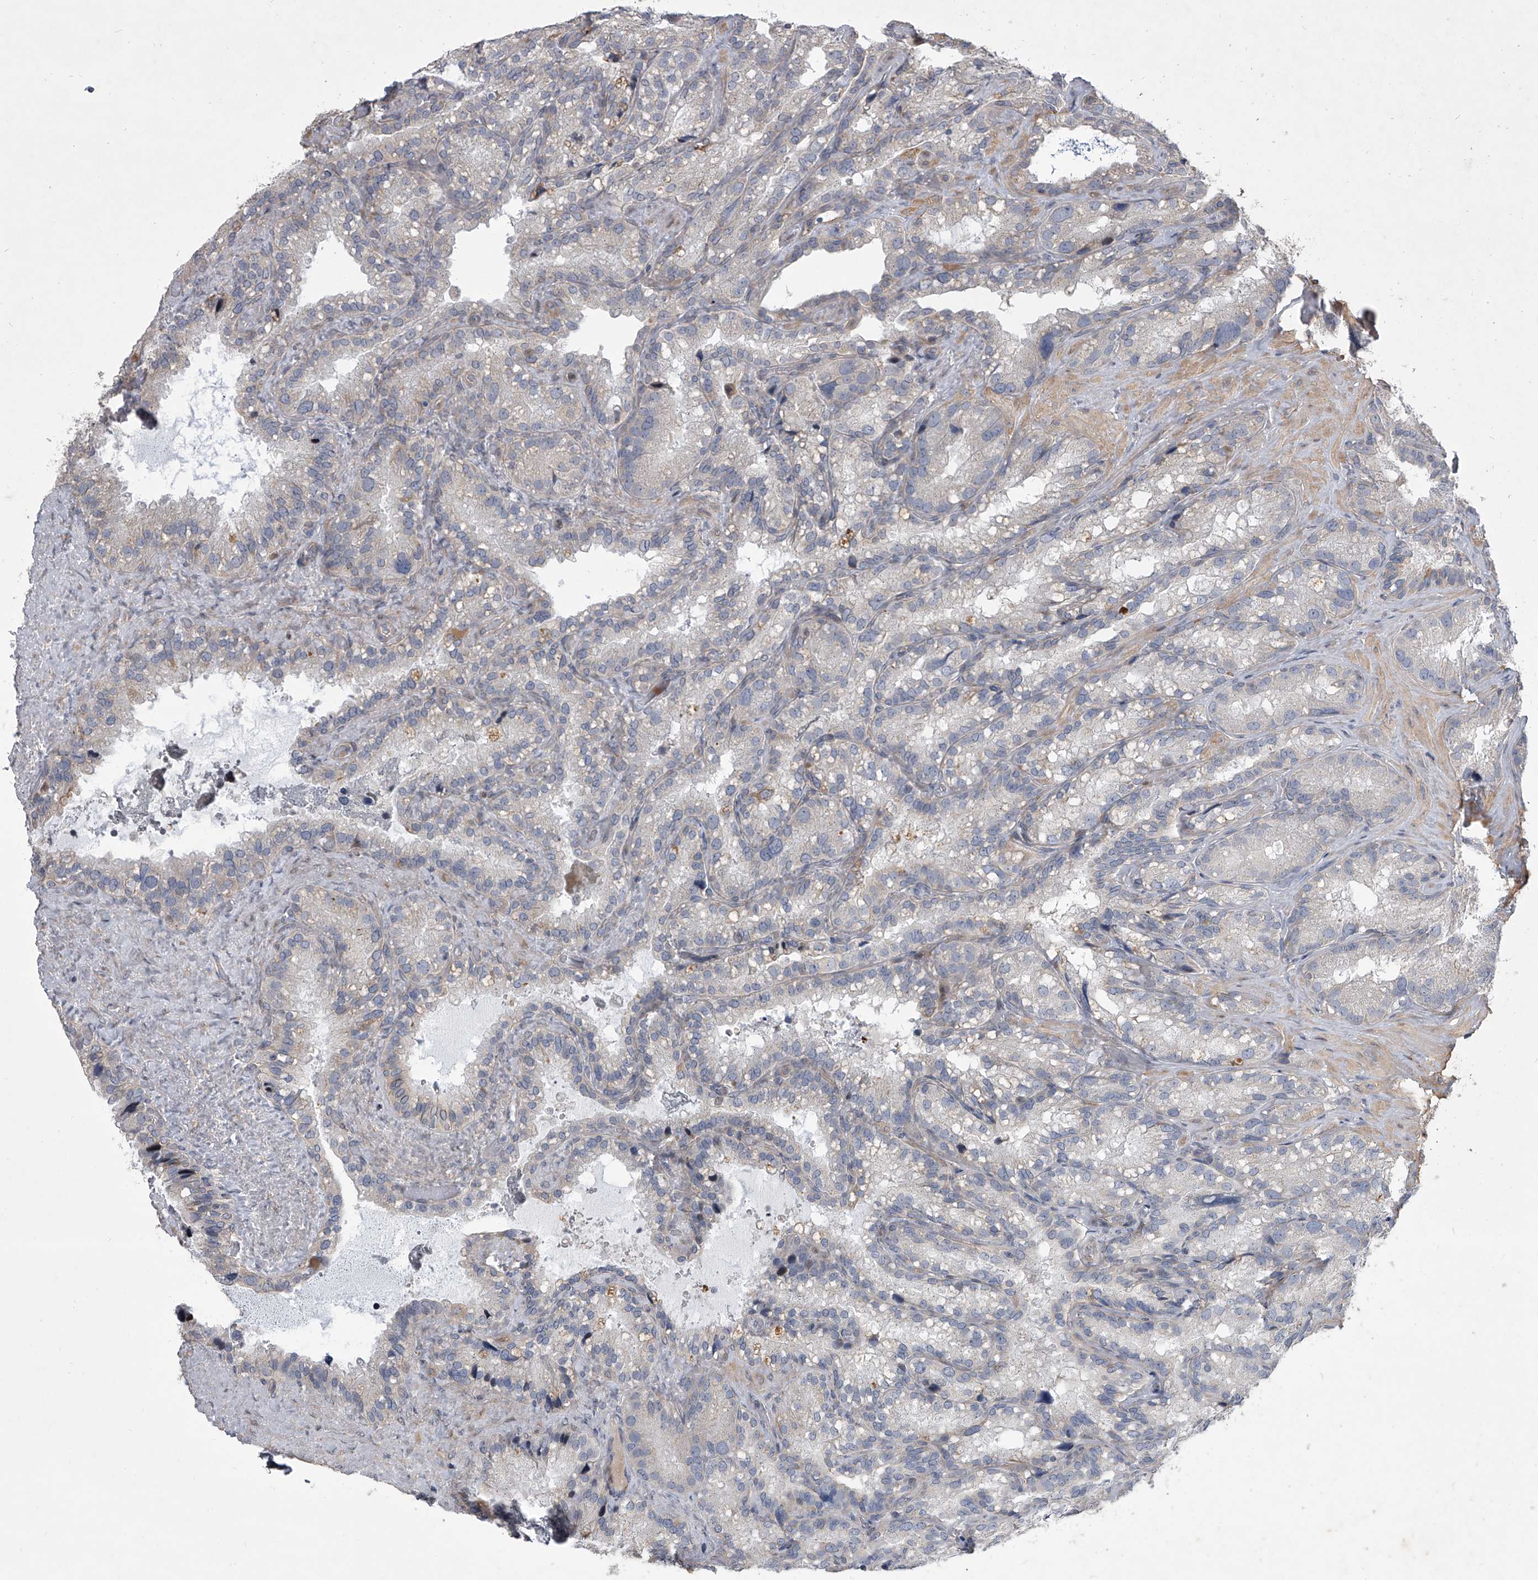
{"staining": {"intensity": "negative", "quantity": "none", "location": "none"}, "tissue": "seminal vesicle", "cell_type": "Glandular cells", "image_type": "normal", "snomed": [{"axis": "morphology", "description": "Normal tissue, NOS"}, {"axis": "topography", "description": "Prostate"}, {"axis": "topography", "description": "Seminal veicle"}], "caption": "The micrograph exhibits no significant positivity in glandular cells of seminal vesicle. (Stains: DAB immunohistochemistry with hematoxylin counter stain, Microscopy: brightfield microscopy at high magnification).", "gene": "HEATR6", "patient": {"sex": "male", "age": 68}}